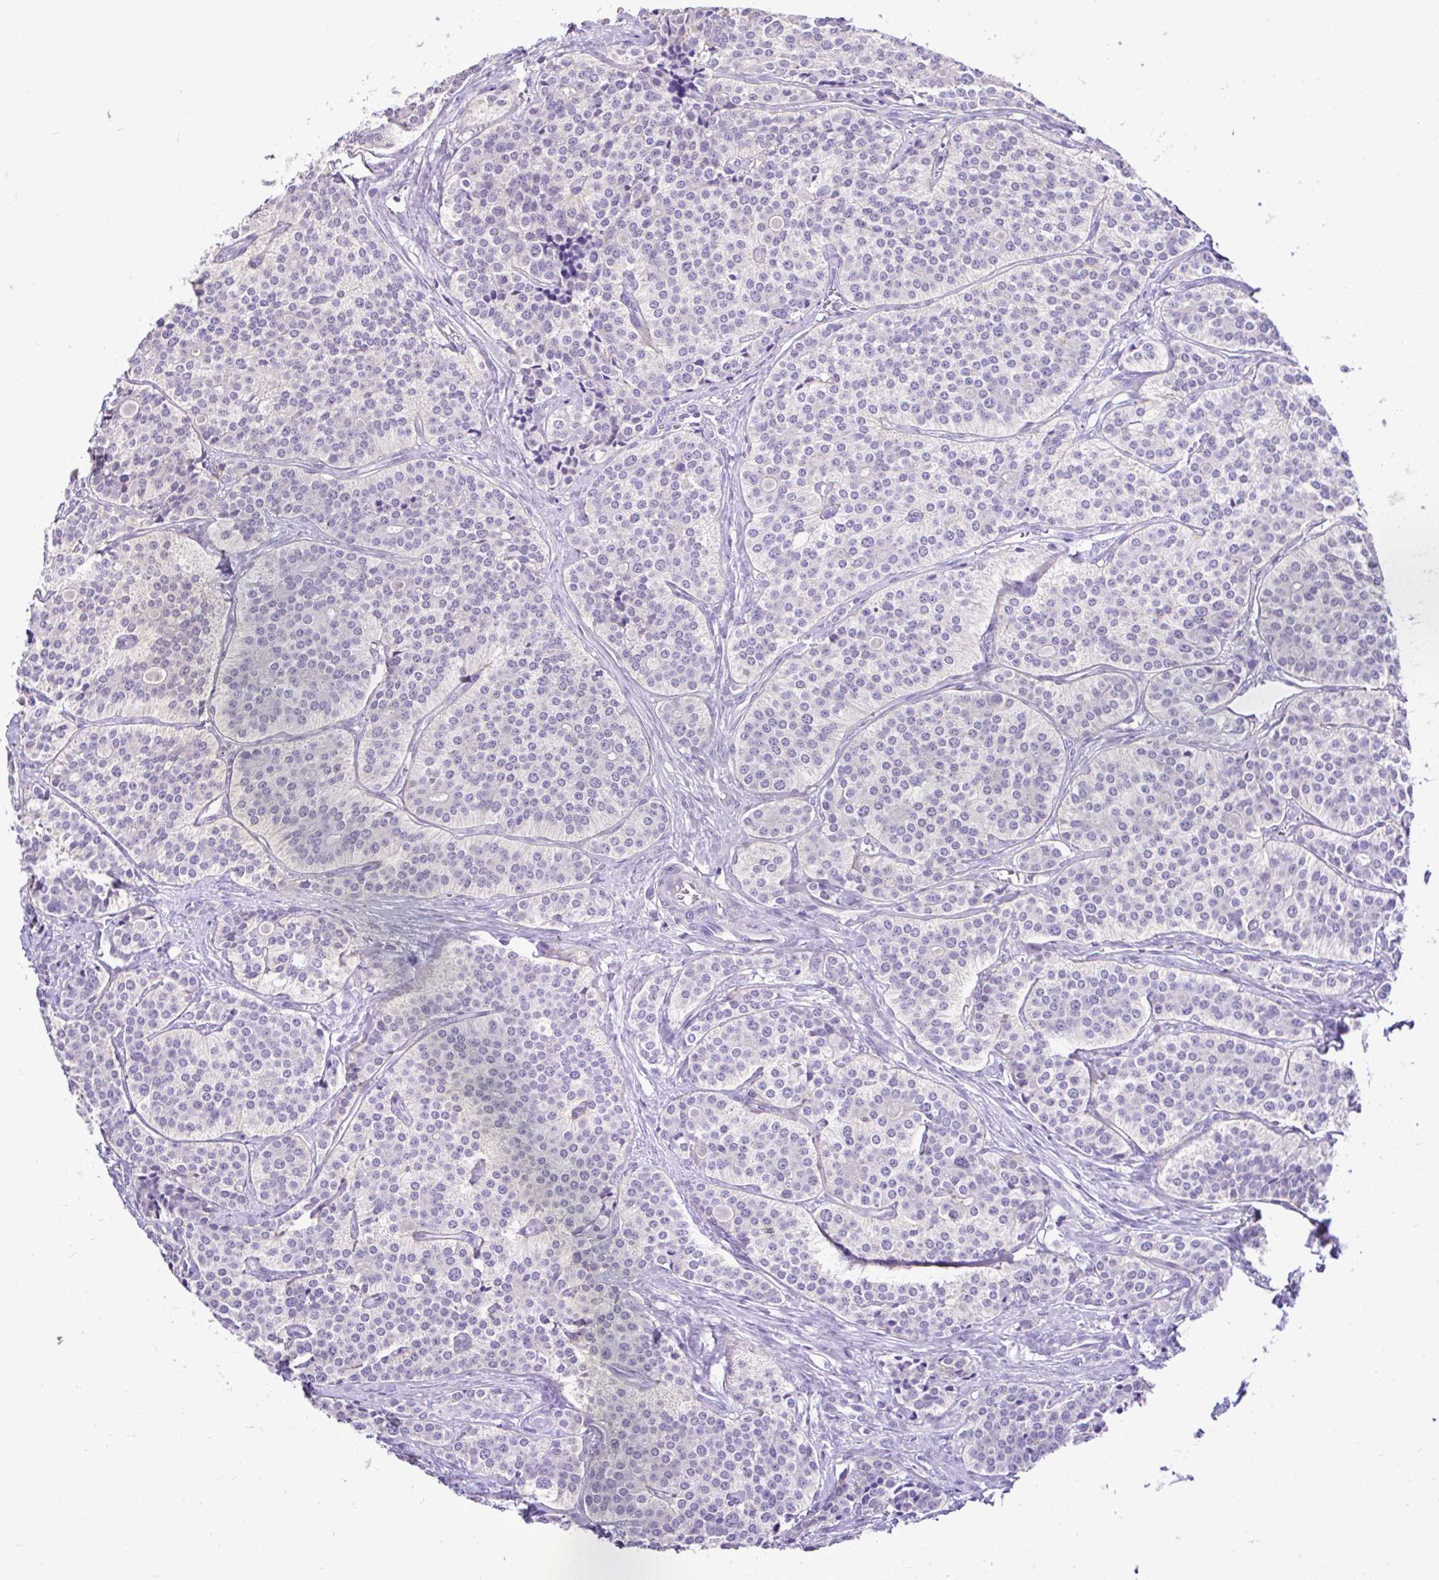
{"staining": {"intensity": "negative", "quantity": "none", "location": "none"}, "tissue": "carcinoid", "cell_type": "Tumor cells", "image_type": "cancer", "snomed": [{"axis": "morphology", "description": "Carcinoid, malignant, NOS"}, {"axis": "topography", "description": "Small intestine"}], "caption": "This is an immunohistochemistry histopathology image of carcinoid (malignant). There is no expression in tumor cells.", "gene": "CTU1", "patient": {"sex": "male", "age": 63}}